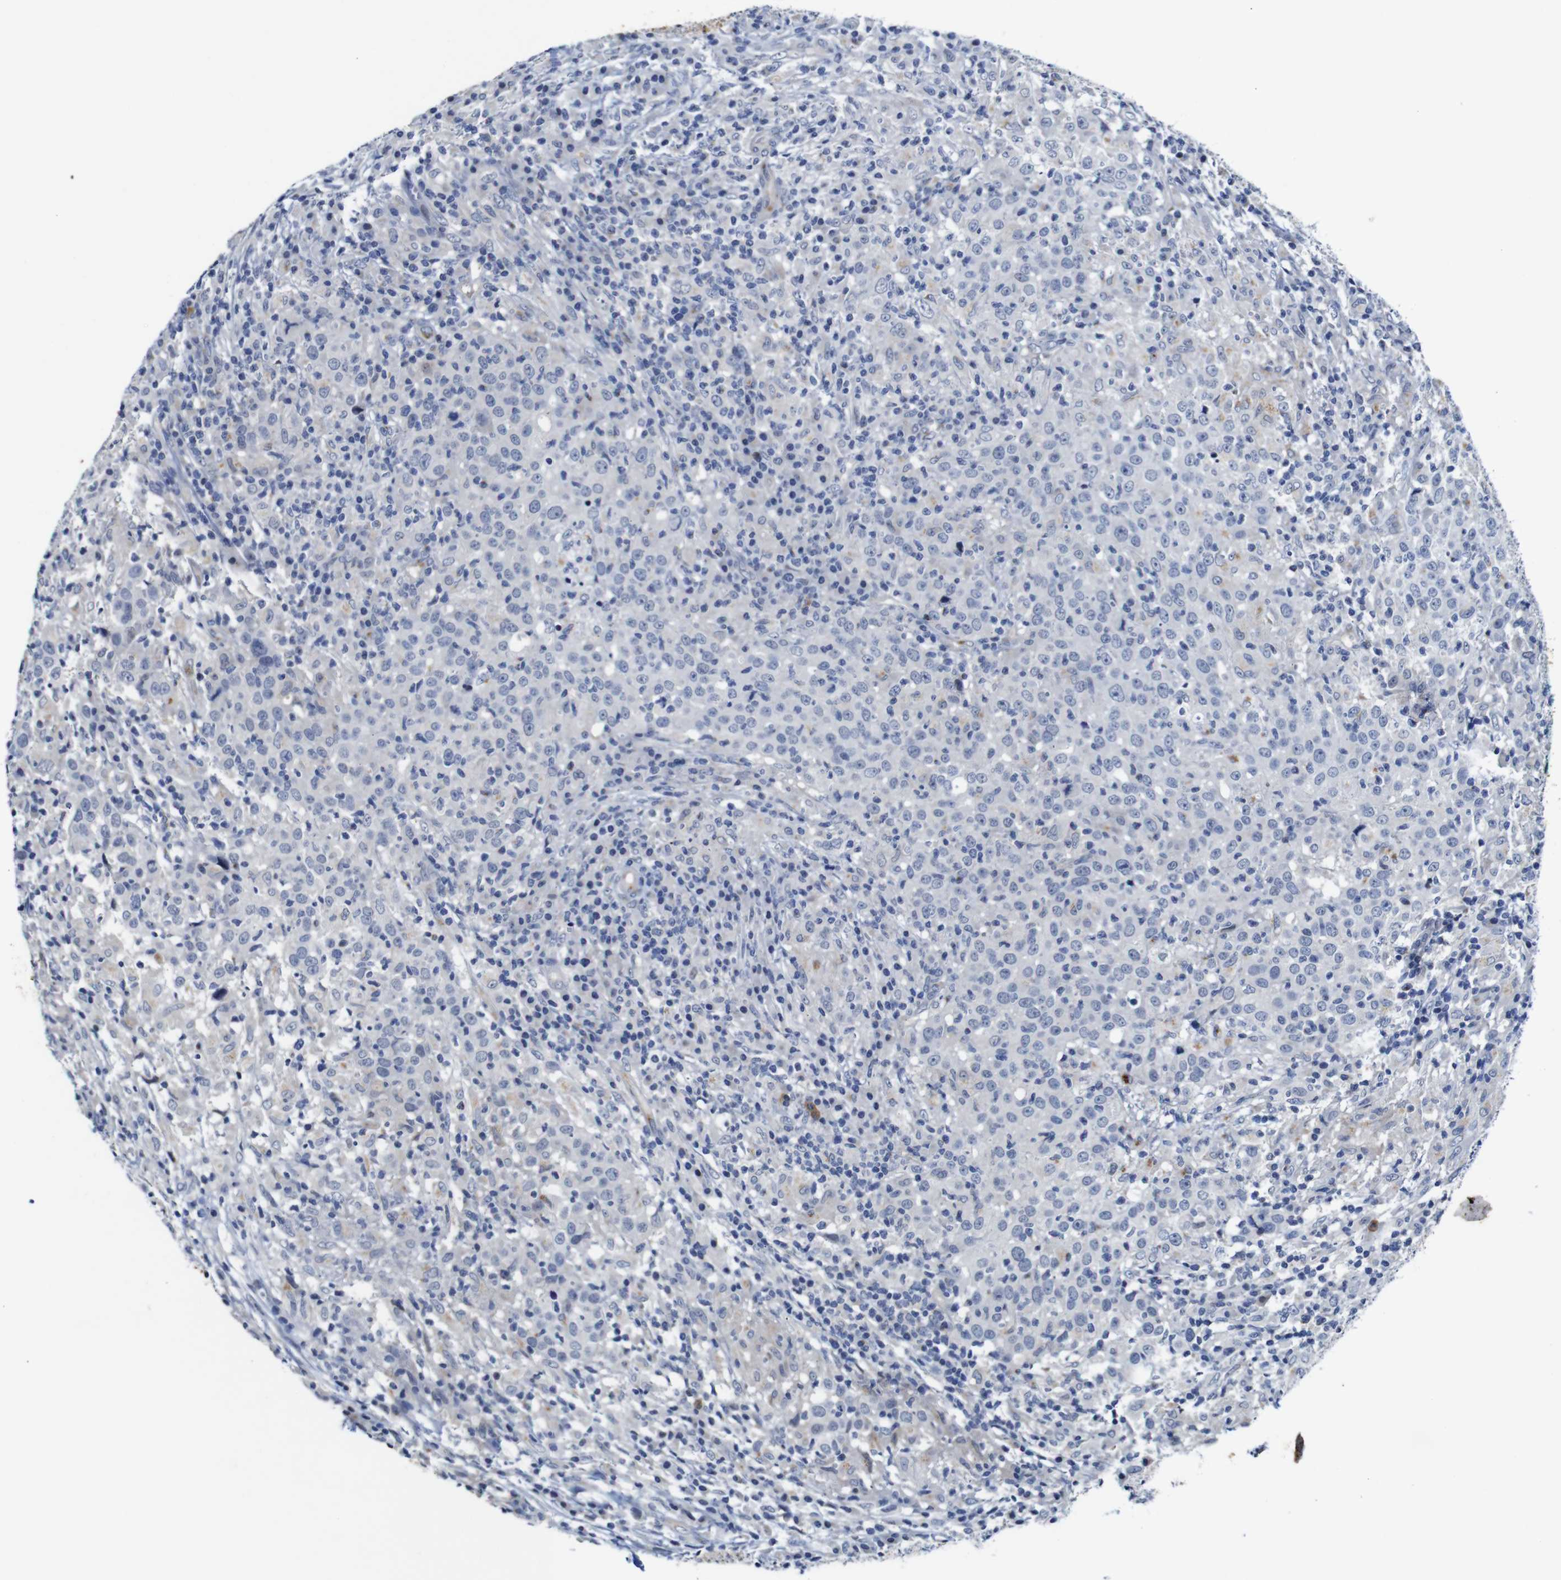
{"staining": {"intensity": "negative", "quantity": "none", "location": "none"}, "tissue": "head and neck cancer", "cell_type": "Tumor cells", "image_type": "cancer", "snomed": [{"axis": "morphology", "description": "Adenocarcinoma, NOS"}, {"axis": "topography", "description": "Salivary gland"}, {"axis": "topography", "description": "Head-Neck"}], "caption": "Protein analysis of adenocarcinoma (head and neck) shows no significant staining in tumor cells. (Brightfield microscopy of DAB IHC at high magnification).", "gene": "FURIN", "patient": {"sex": "female", "age": 65}}